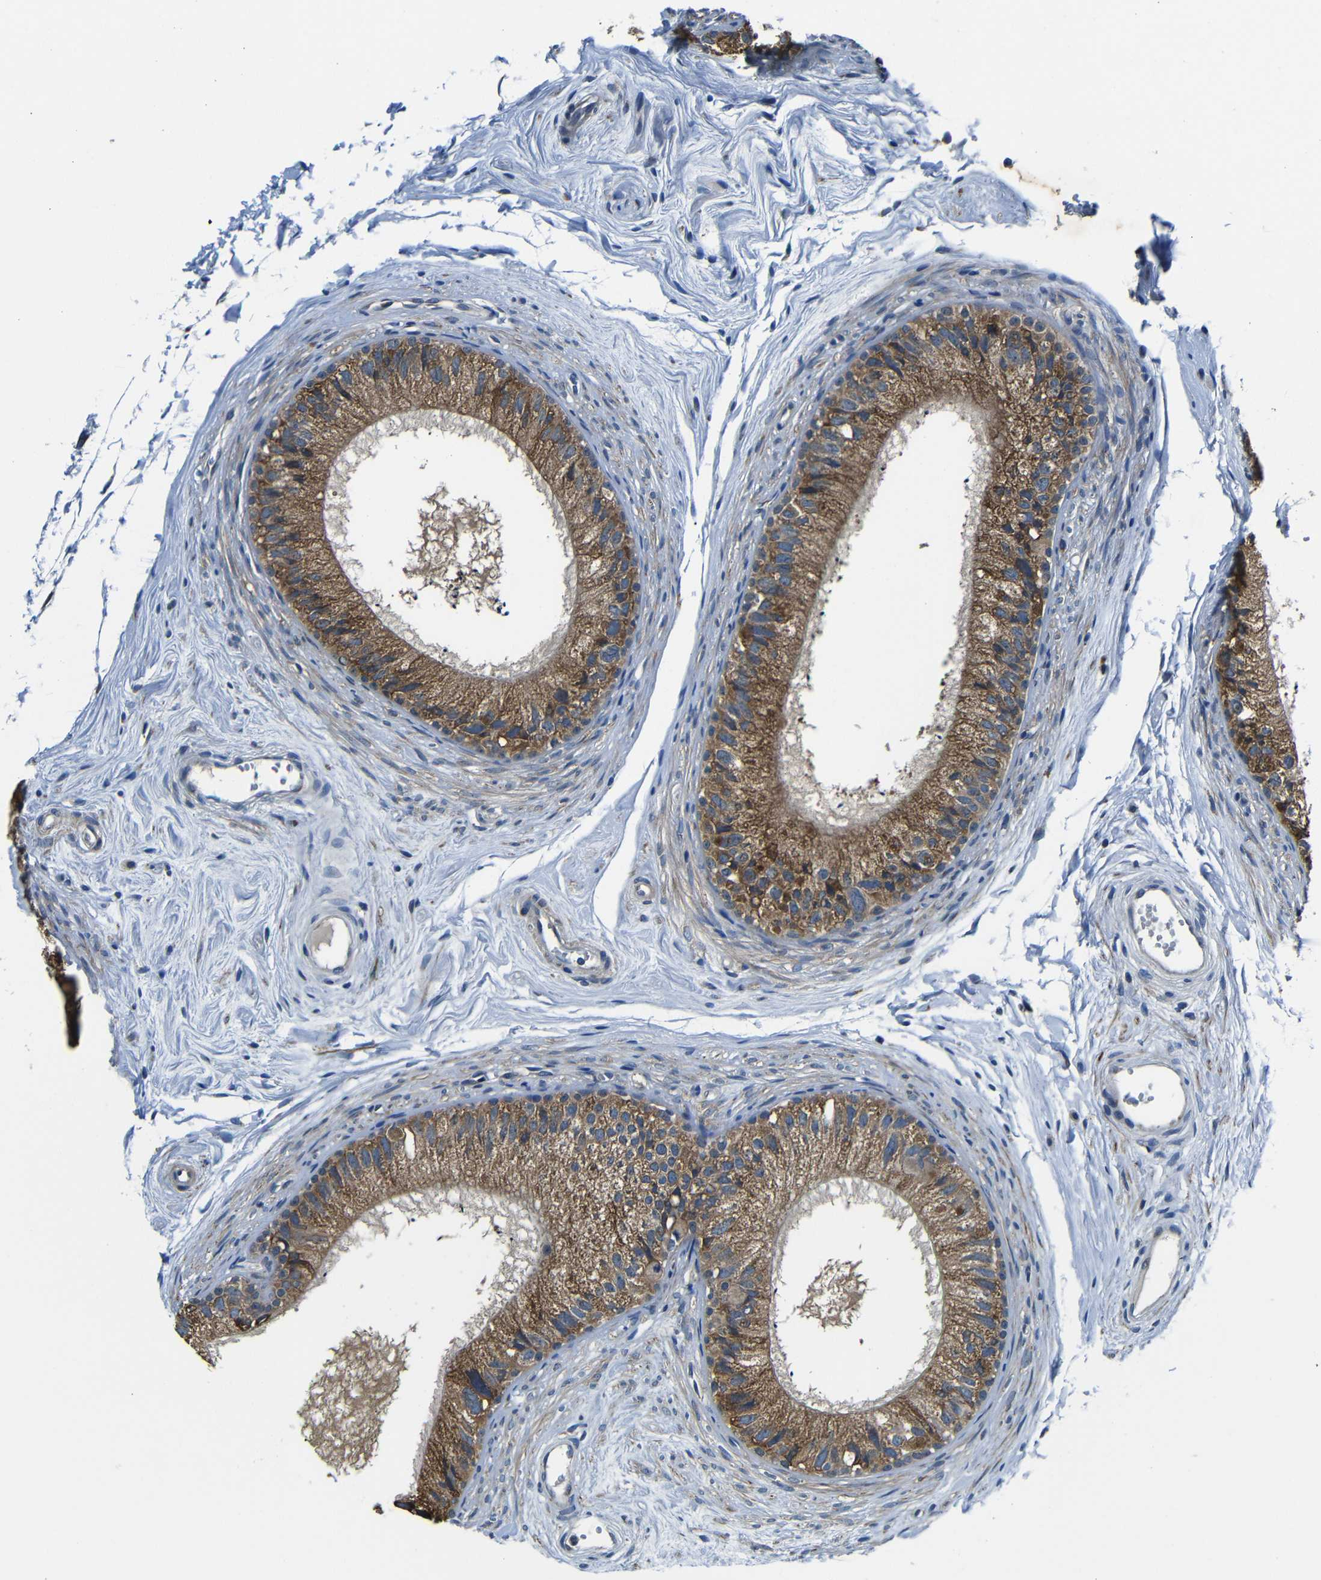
{"staining": {"intensity": "moderate", "quantity": ">75%", "location": "cytoplasmic/membranous"}, "tissue": "epididymis", "cell_type": "Glandular cells", "image_type": "normal", "snomed": [{"axis": "morphology", "description": "Normal tissue, NOS"}, {"axis": "topography", "description": "Epididymis"}], "caption": "Immunohistochemistry photomicrograph of normal human epididymis stained for a protein (brown), which displays medium levels of moderate cytoplasmic/membranous staining in approximately >75% of glandular cells.", "gene": "FKBP14", "patient": {"sex": "male", "age": 56}}